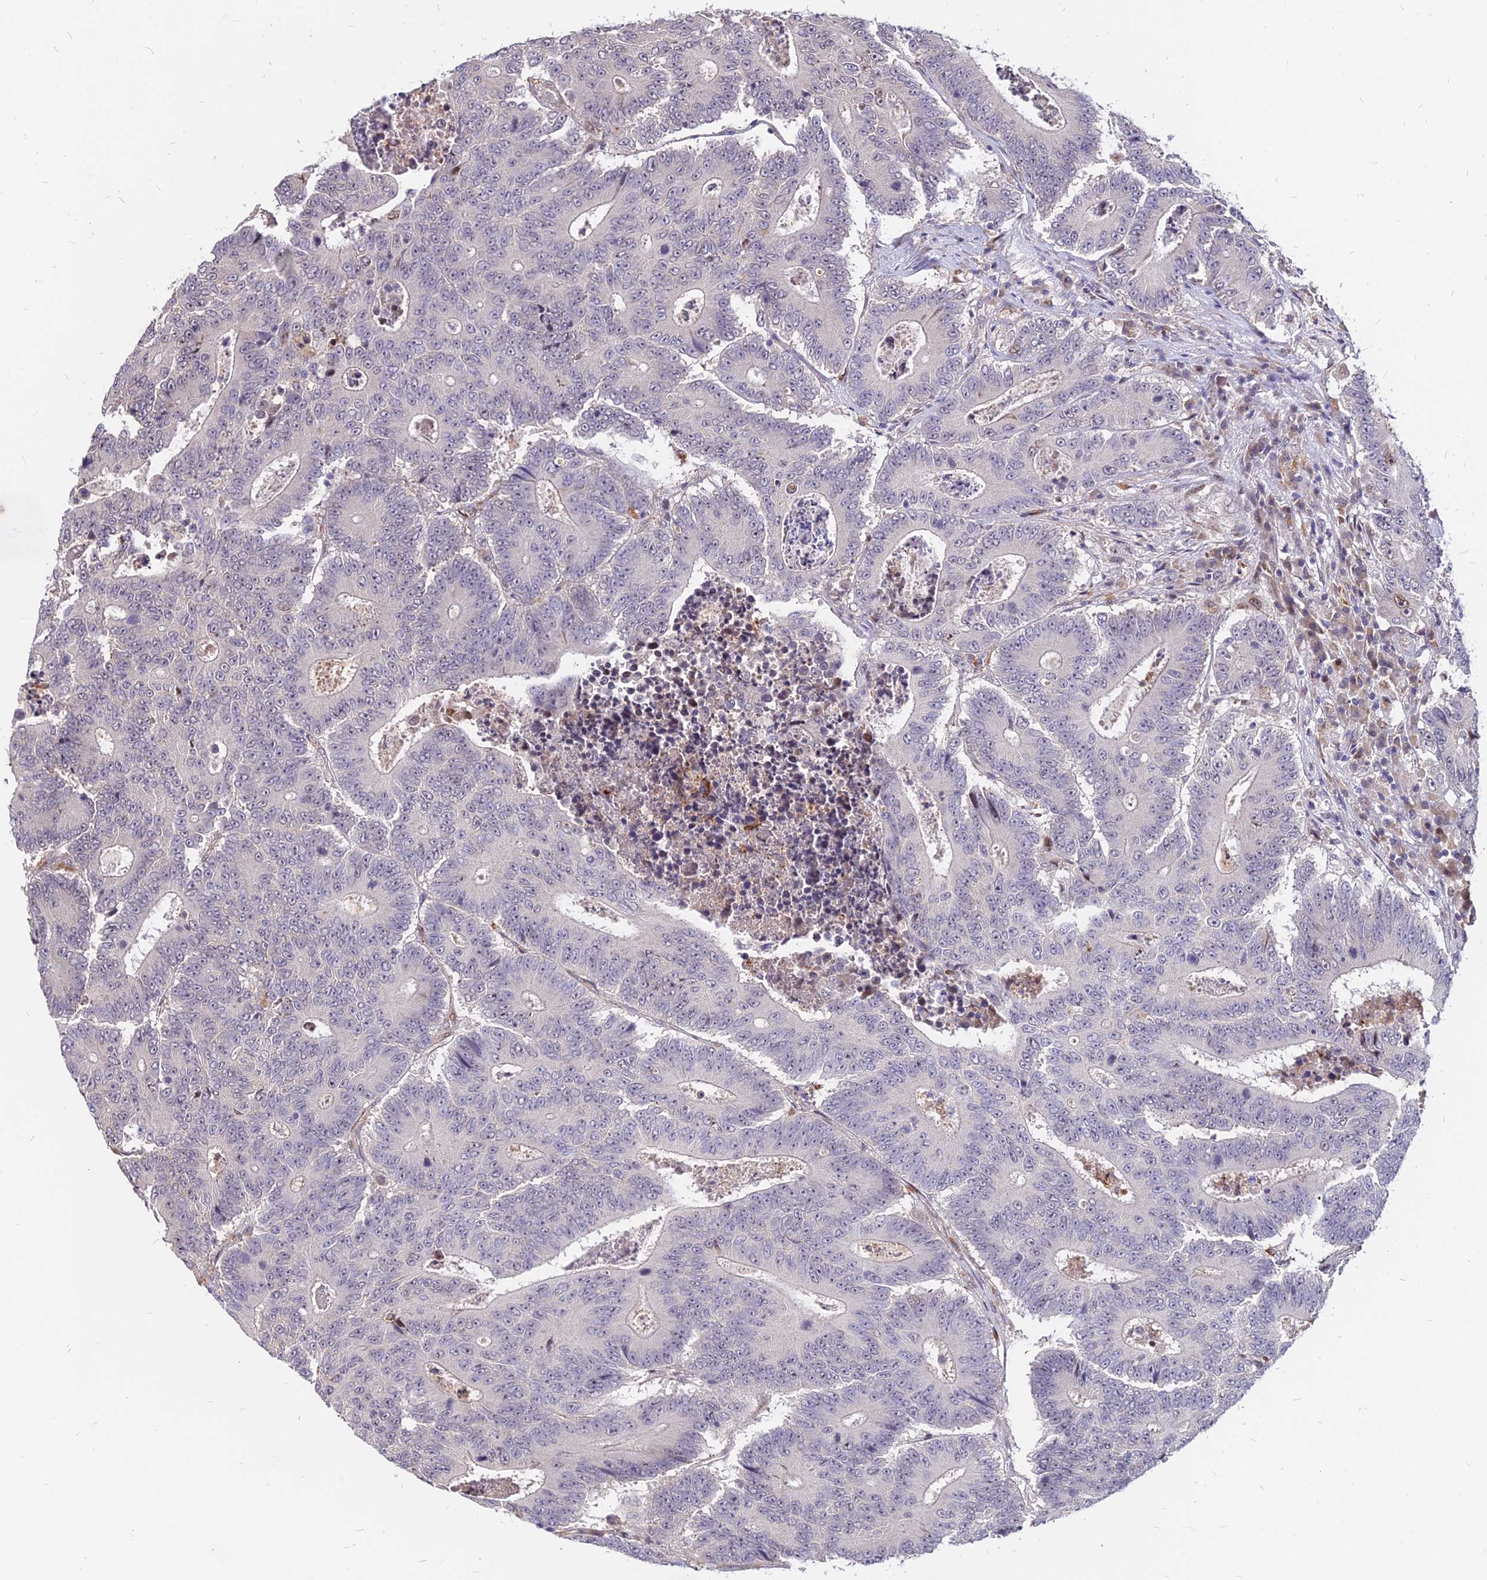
{"staining": {"intensity": "negative", "quantity": "none", "location": "none"}, "tissue": "colorectal cancer", "cell_type": "Tumor cells", "image_type": "cancer", "snomed": [{"axis": "morphology", "description": "Adenocarcinoma, NOS"}, {"axis": "topography", "description": "Colon"}], "caption": "DAB immunohistochemical staining of human colorectal cancer (adenocarcinoma) shows no significant positivity in tumor cells. (Immunohistochemistry (ihc), brightfield microscopy, high magnification).", "gene": "C11orf68", "patient": {"sex": "male", "age": 83}}